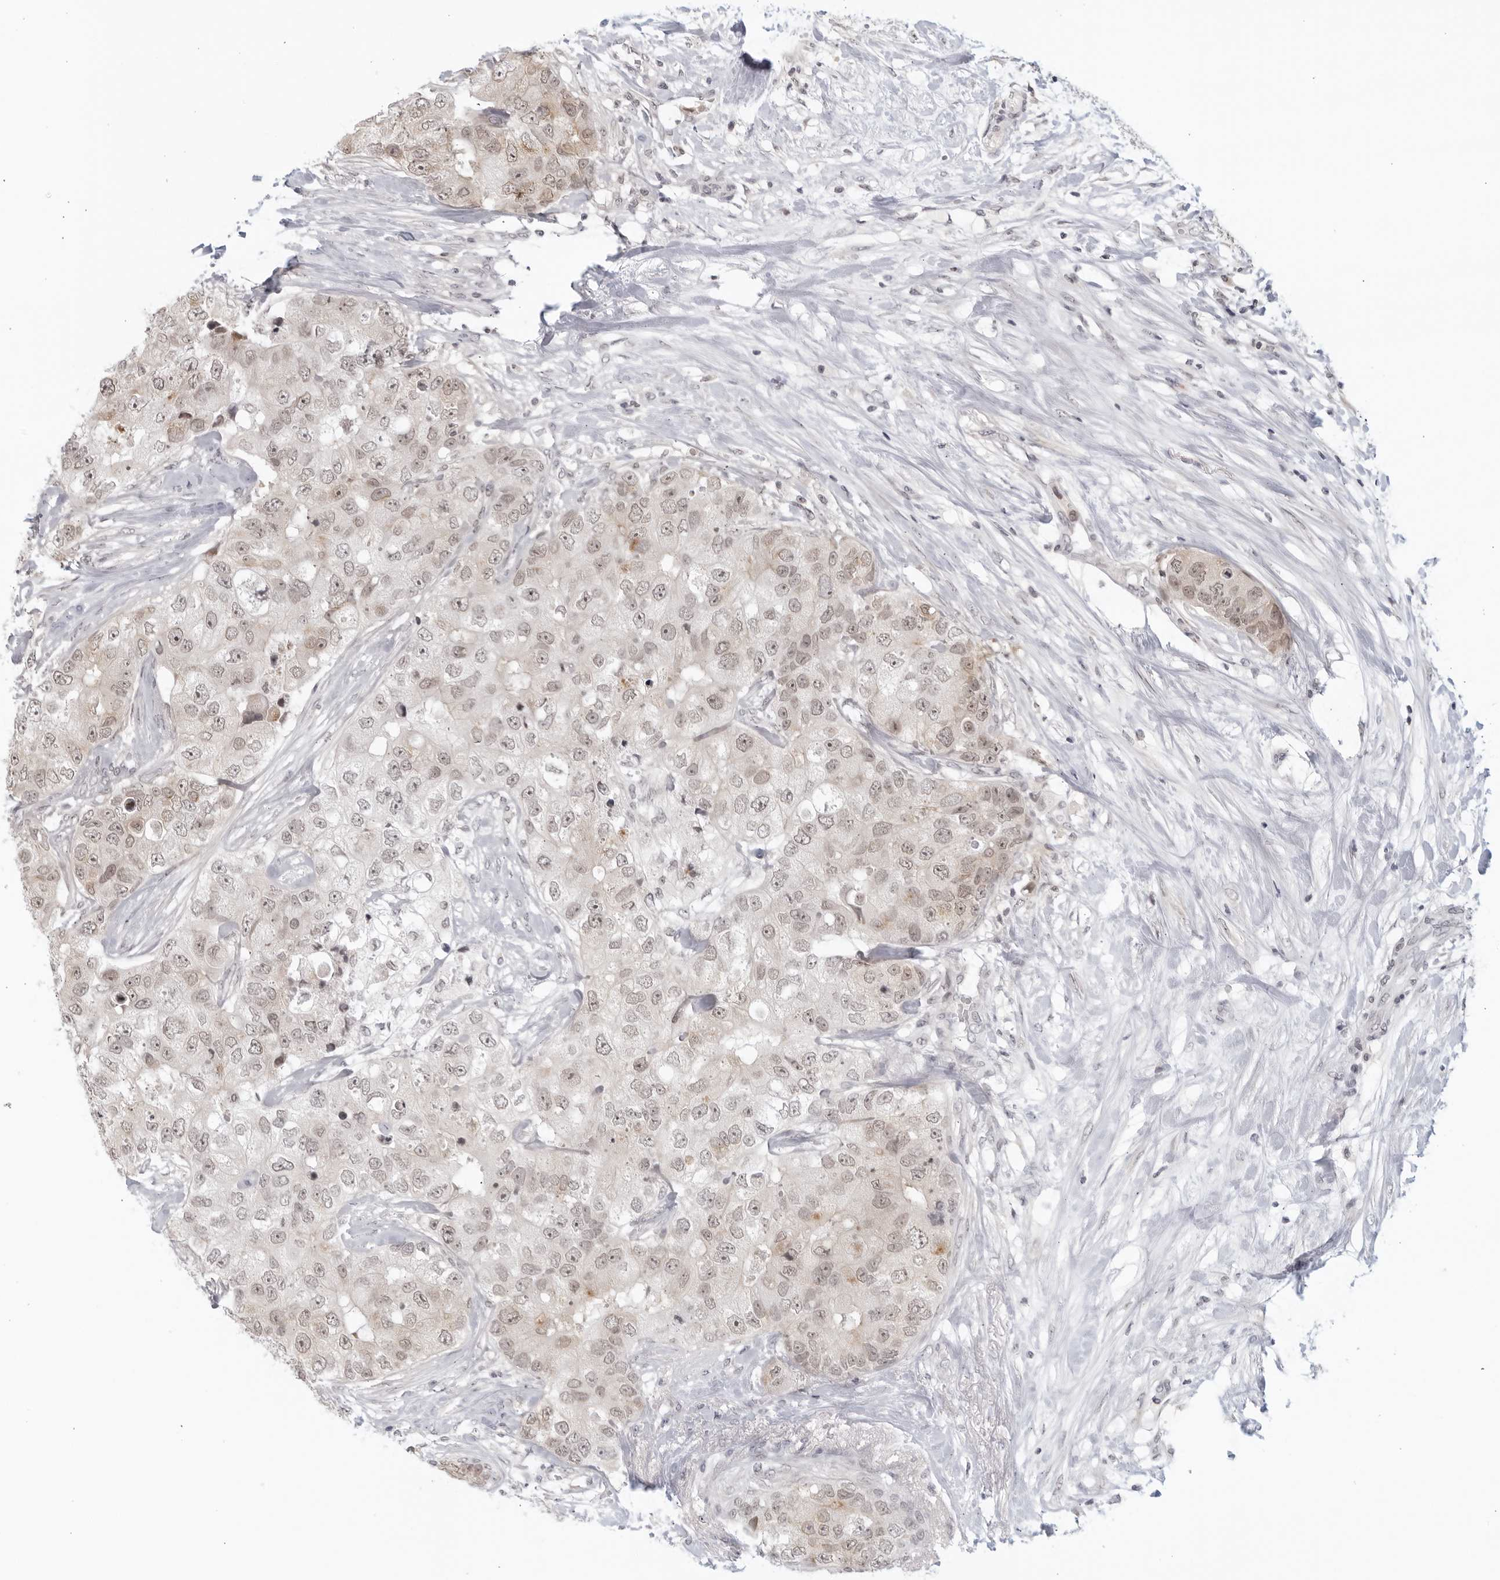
{"staining": {"intensity": "weak", "quantity": "25%-75%", "location": "cytoplasmic/membranous"}, "tissue": "breast cancer", "cell_type": "Tumor cells", "image_type": "cancer", "snomed": [{"axis": "morphology", "description": "Duct carcinoma"}, {"axis": "topography", "description": "Breast"}], "caption": "Immunohistochemistry (IHC) (DAB (3,3'-diaminobenzidine)) staining of human infiltrating ductal carcinoma (breast) reveals weak cytoplasmic/membranous protein staining in approximately 25%-75% of tumor cells.", "gene": "RAB11FIP3", "patient": {"sex": "female", "age": 62}}